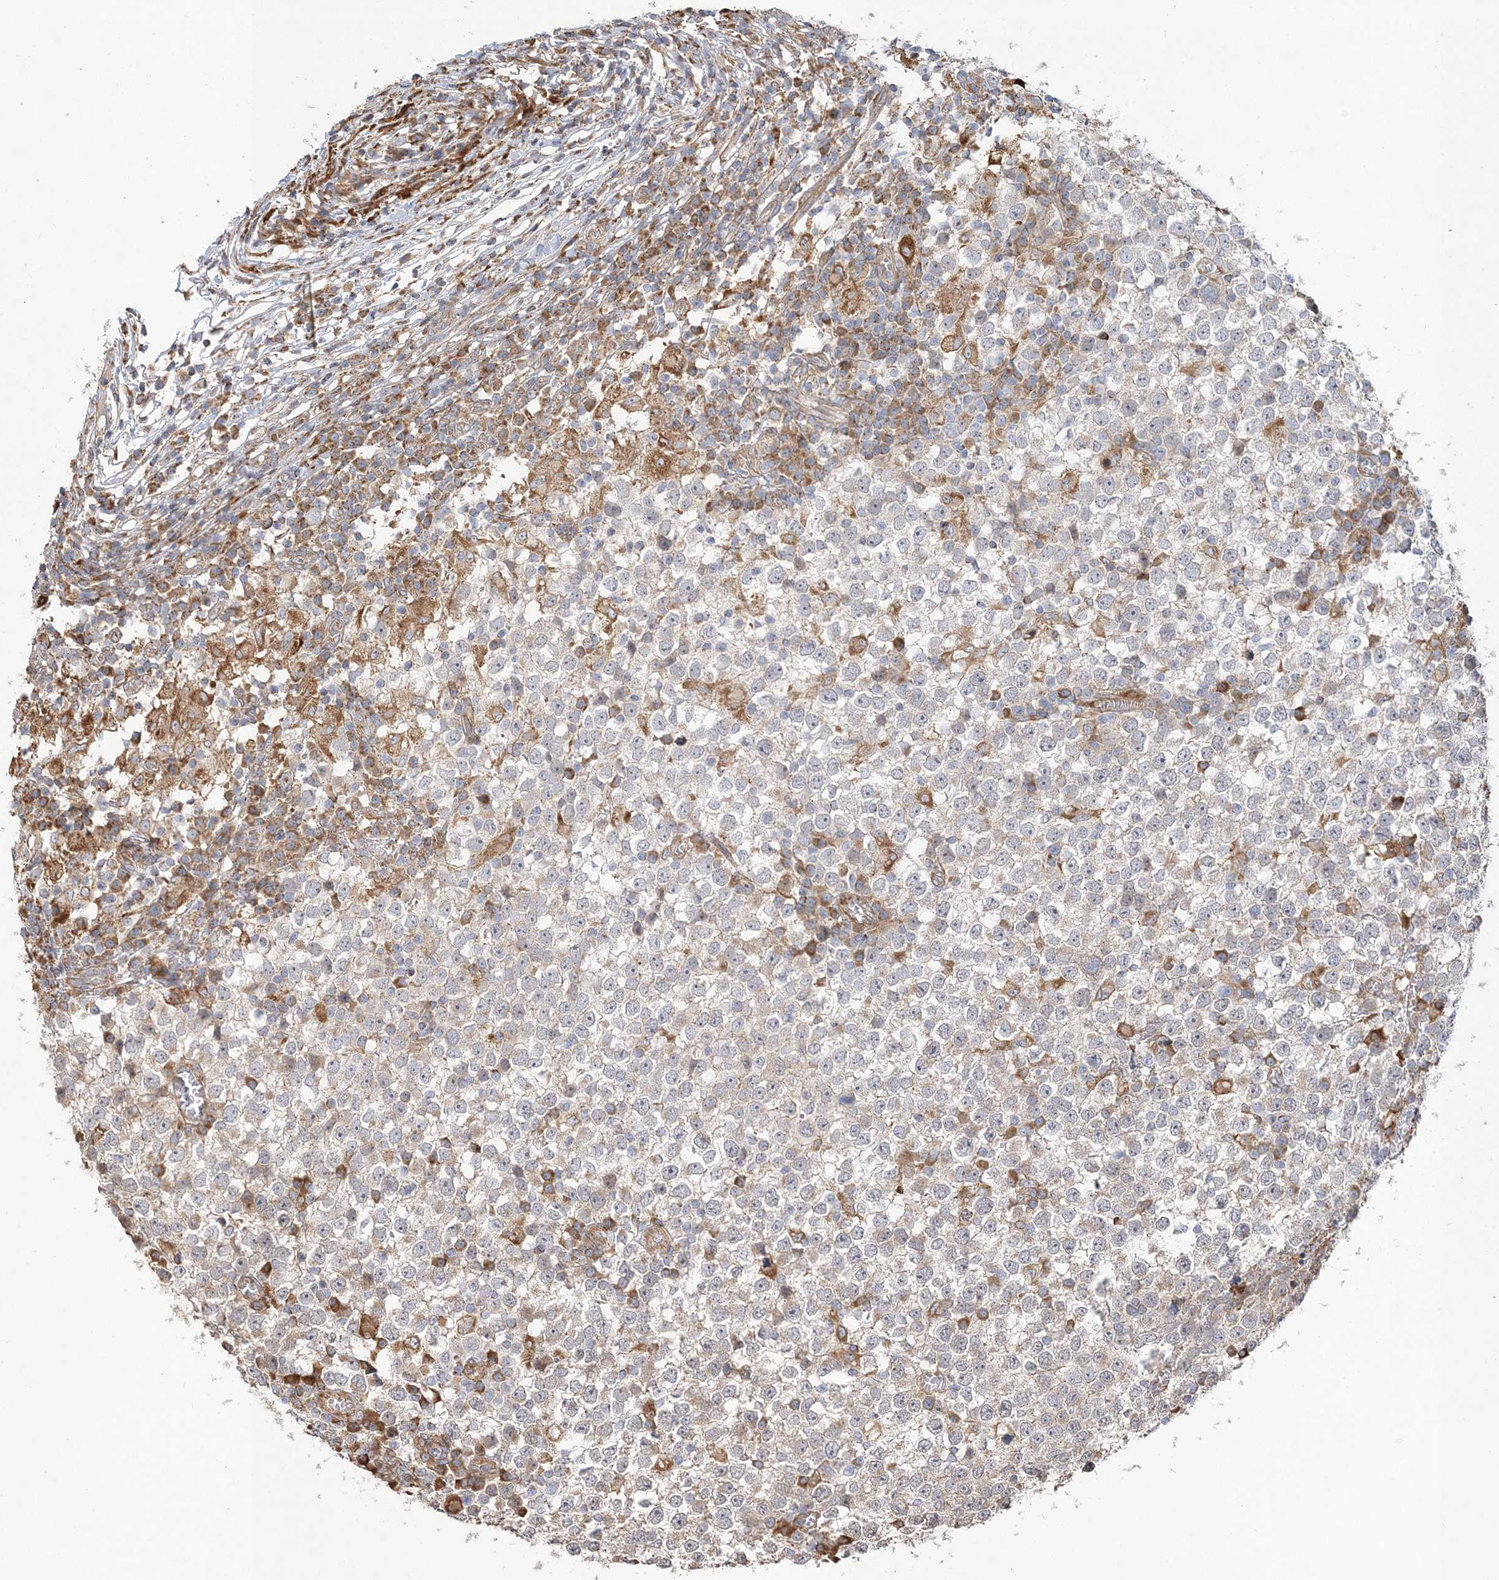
{"staining": {"intensity": "negative", "quantity": "none", "location": "none"}, "tissue": "testis cancer", "cell_type": "Tumor cells", "image_type": "cancer", "snomed": [{"axis": "morphology", "description": "Seminoma, NOS"}, {"axis": "topography", "description": "Testis"}], "caption": "Immunohistochemical staining of human testis cancer displays no significant staining in tumor cells.", "gene": "ZFYVE16", "patient": {"sex": "male", "age": 65}}